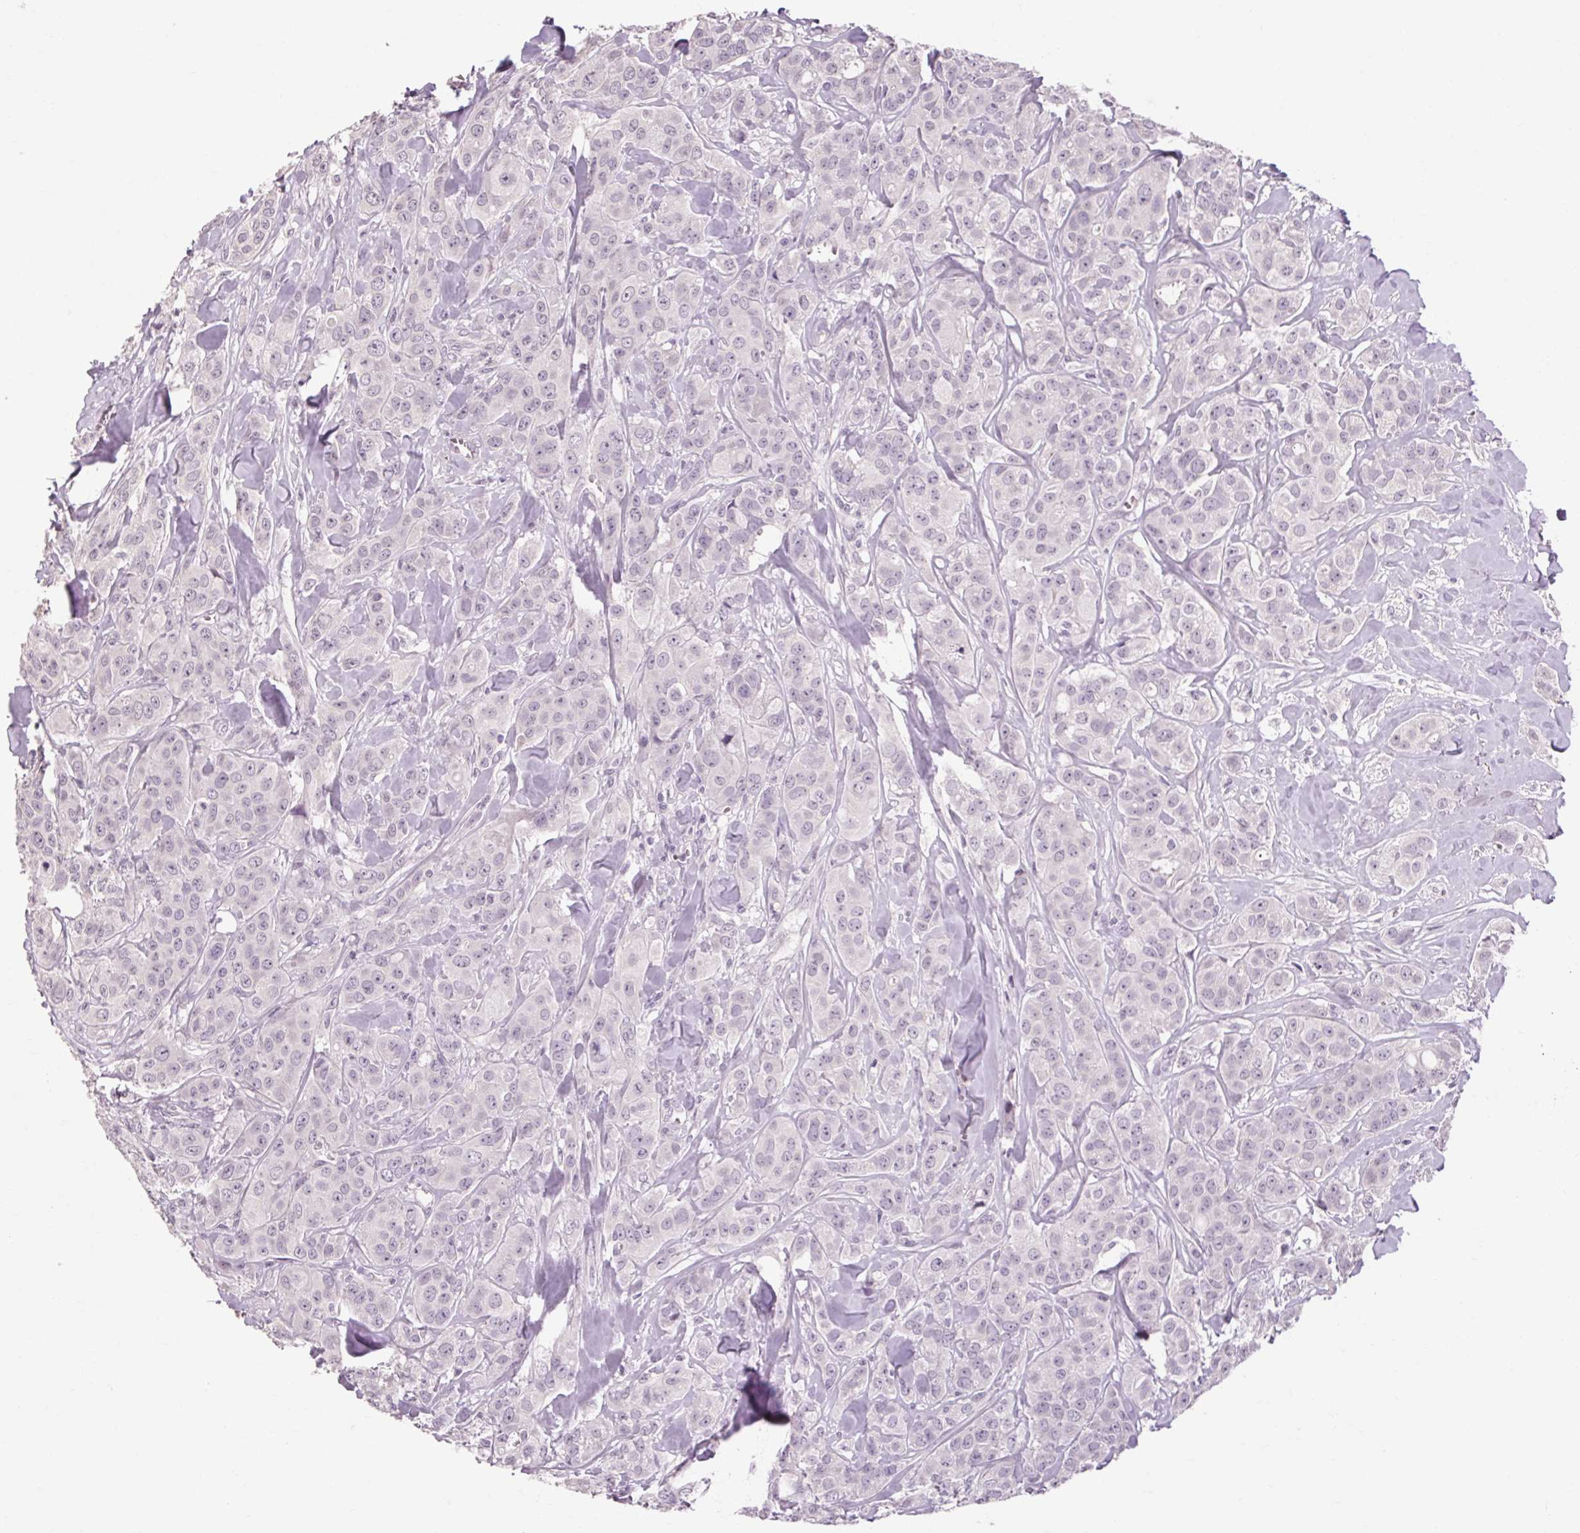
{"staining": {"intensity": "negative", "quantity": "none", "location": "none"}, "tissue": "breast cancer", "cell_type": "Tumor cells", "image_type": "cancer", "snomed": [{"axis": "morphology", "description": "Duct carcinoma"}, {"axis": "topography", "description": "Breast"}], "caption": "The photomicrograph reveals no staining of tumor cells in infiltrating ductal carcinoma (breast). (Stains: DAB (3,3'-diaminobenzidine) immunohistochemistry with hematoxylin counter stain, Microscopy: brightfield microscopy at high magnification).", "gene": "POMC", "patient": {"sex": "female", "age": 43}}